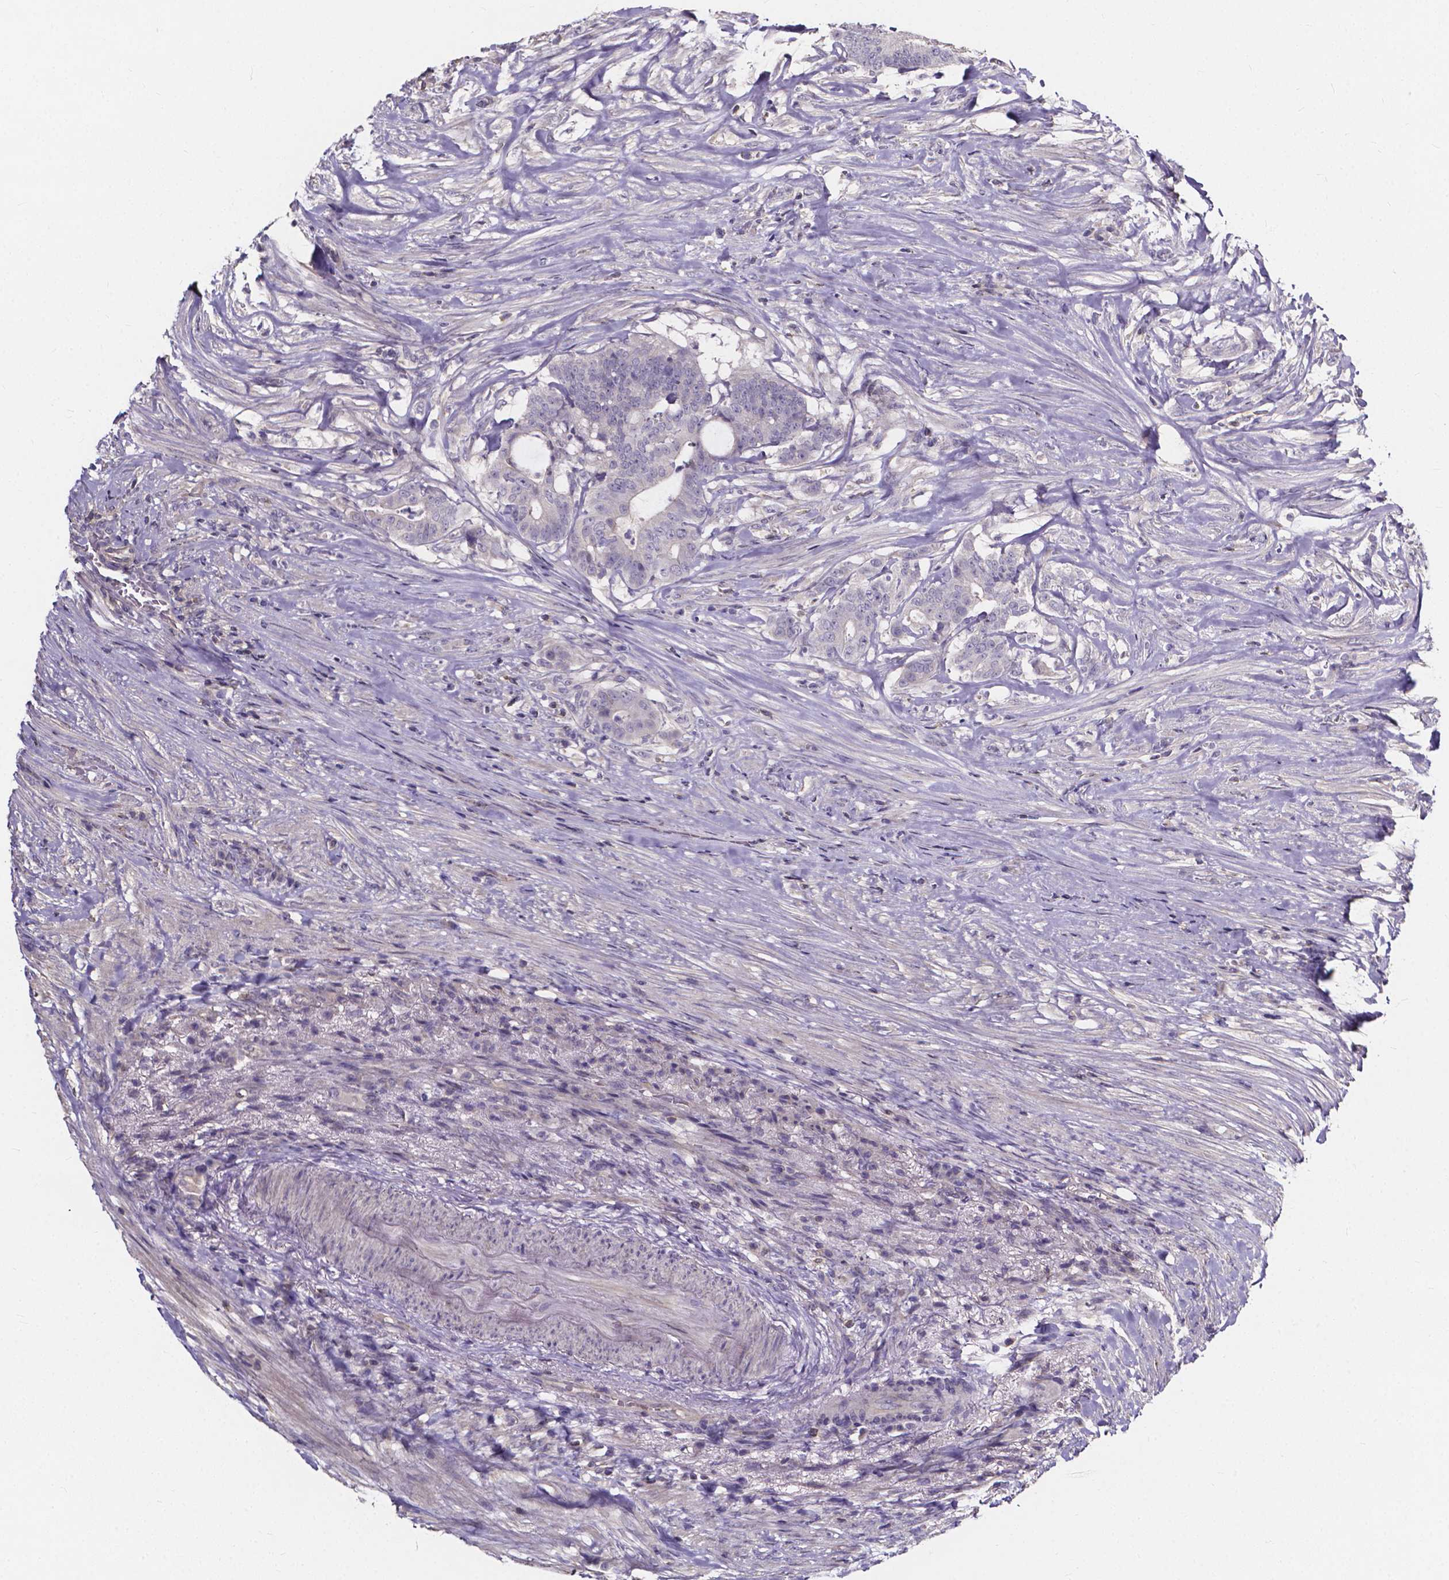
{"staining": {"intensity": "negative", "quantity": "none", "location": "none"}, "tissue": "colorectal cancer", "cell_type": "Tumor cells", "image_type": "cancer", "snomed": [{"axis": "morphology", "description": "Adenocarcinoma, NOS"}, {"axis": "topography", "description": "Colon"}], "caption": "The photomicrograph reveals no significant staining in tumor cells of adenocarcinoma (colorectal).", "gene": "THEMIS", "patient": {"sex": "female", "age": 43}}